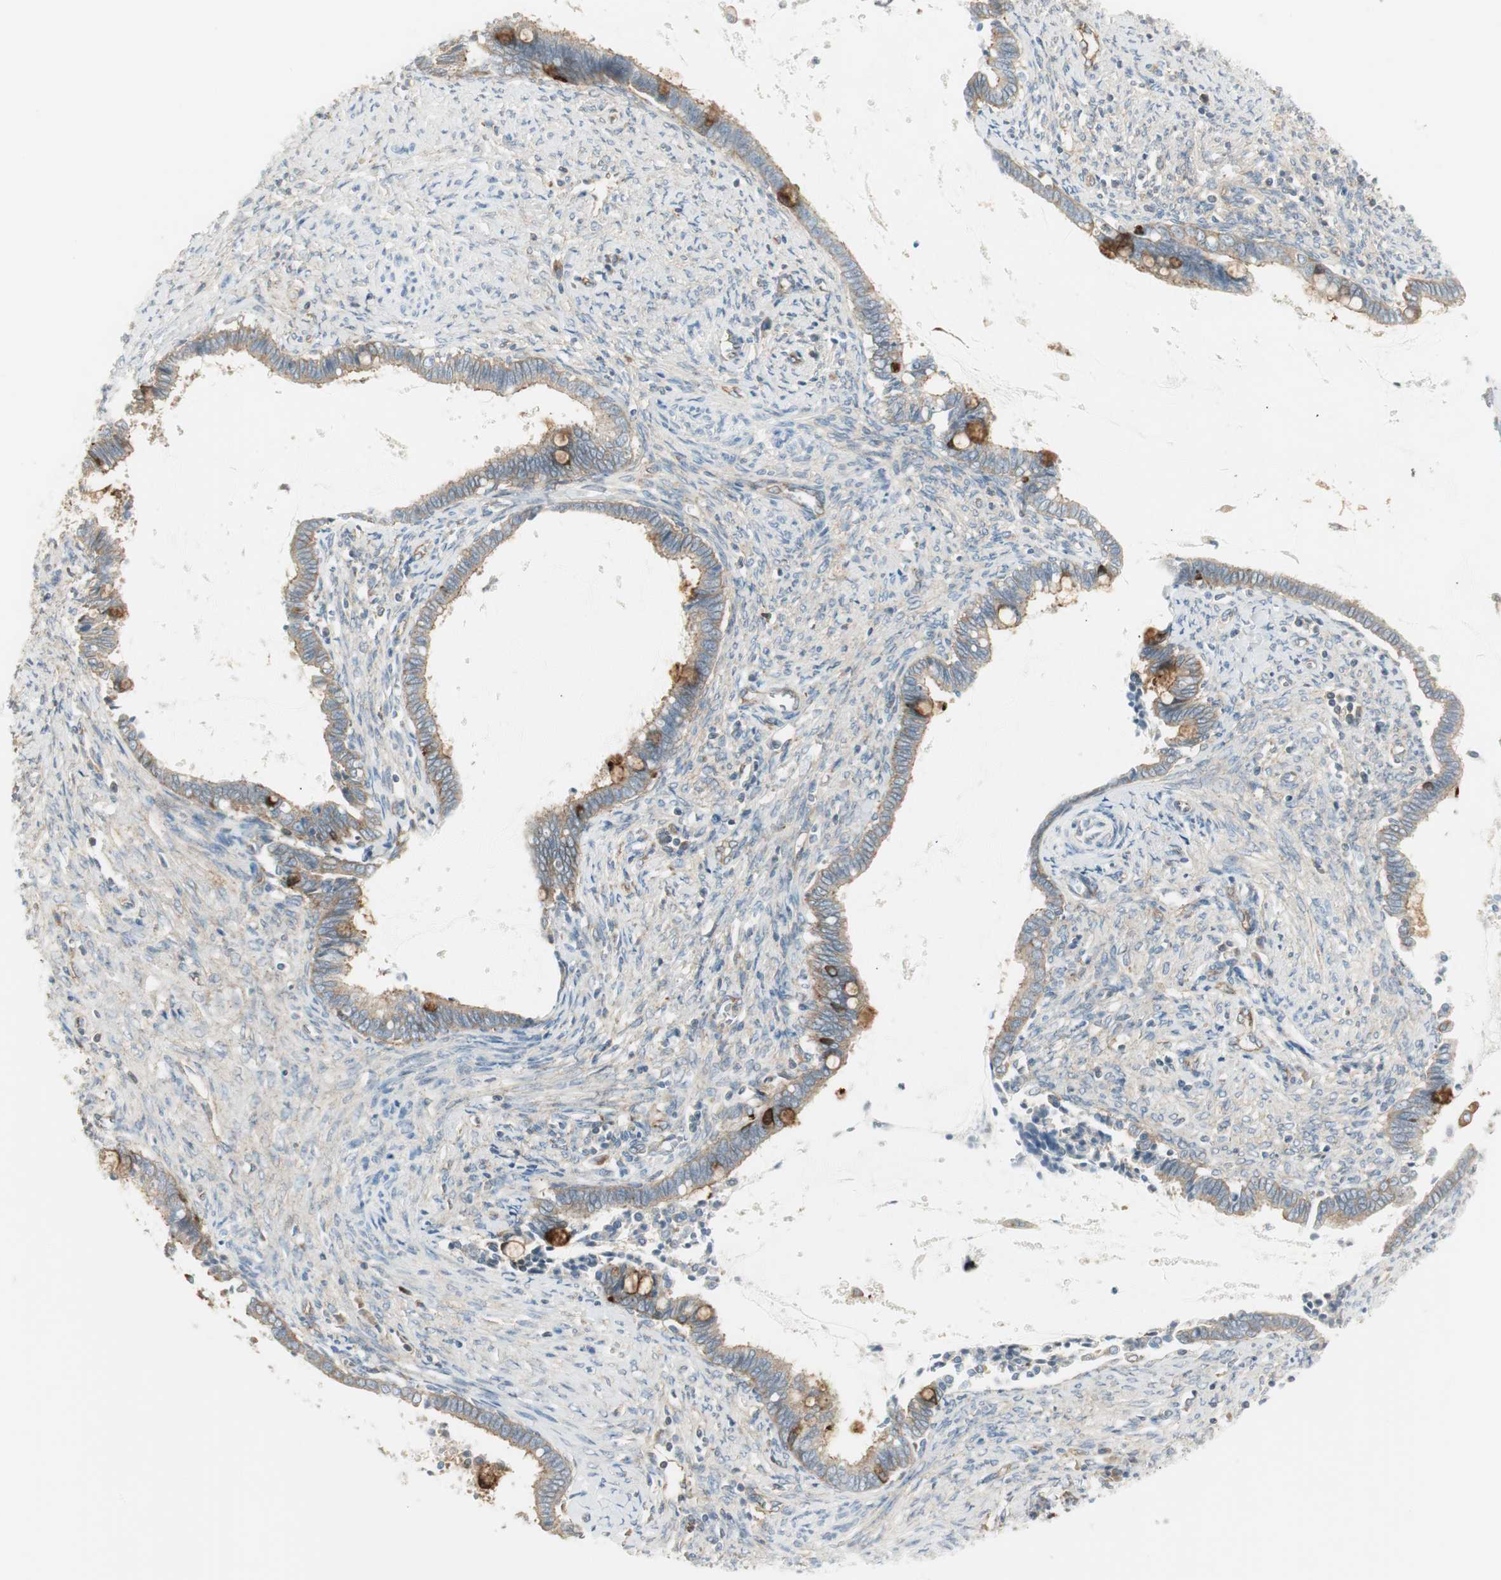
{"staining": {"intensity": "strong", "quantity": "<25%", "location": "cytoplasmic/membranous"}, "tissue": "cervical cancer", "cell_type": "Tumor cells", "image_type": "cancer", "snomed": [{"axis": "morphology", "description": "Adenocarcinoma, NOS"}, {"axis": "topography", "description": "Cervix"}], "caption": "Protein positivity by immunohistochemistry demonstrates strong cytoplasmic/membranous expression in about <25% of tumor cells in cervical adenocarcinoma. Nuclei are stained in blue.", "gene": "AGFG1", "patient": {"sex": "female", "age": 44}}